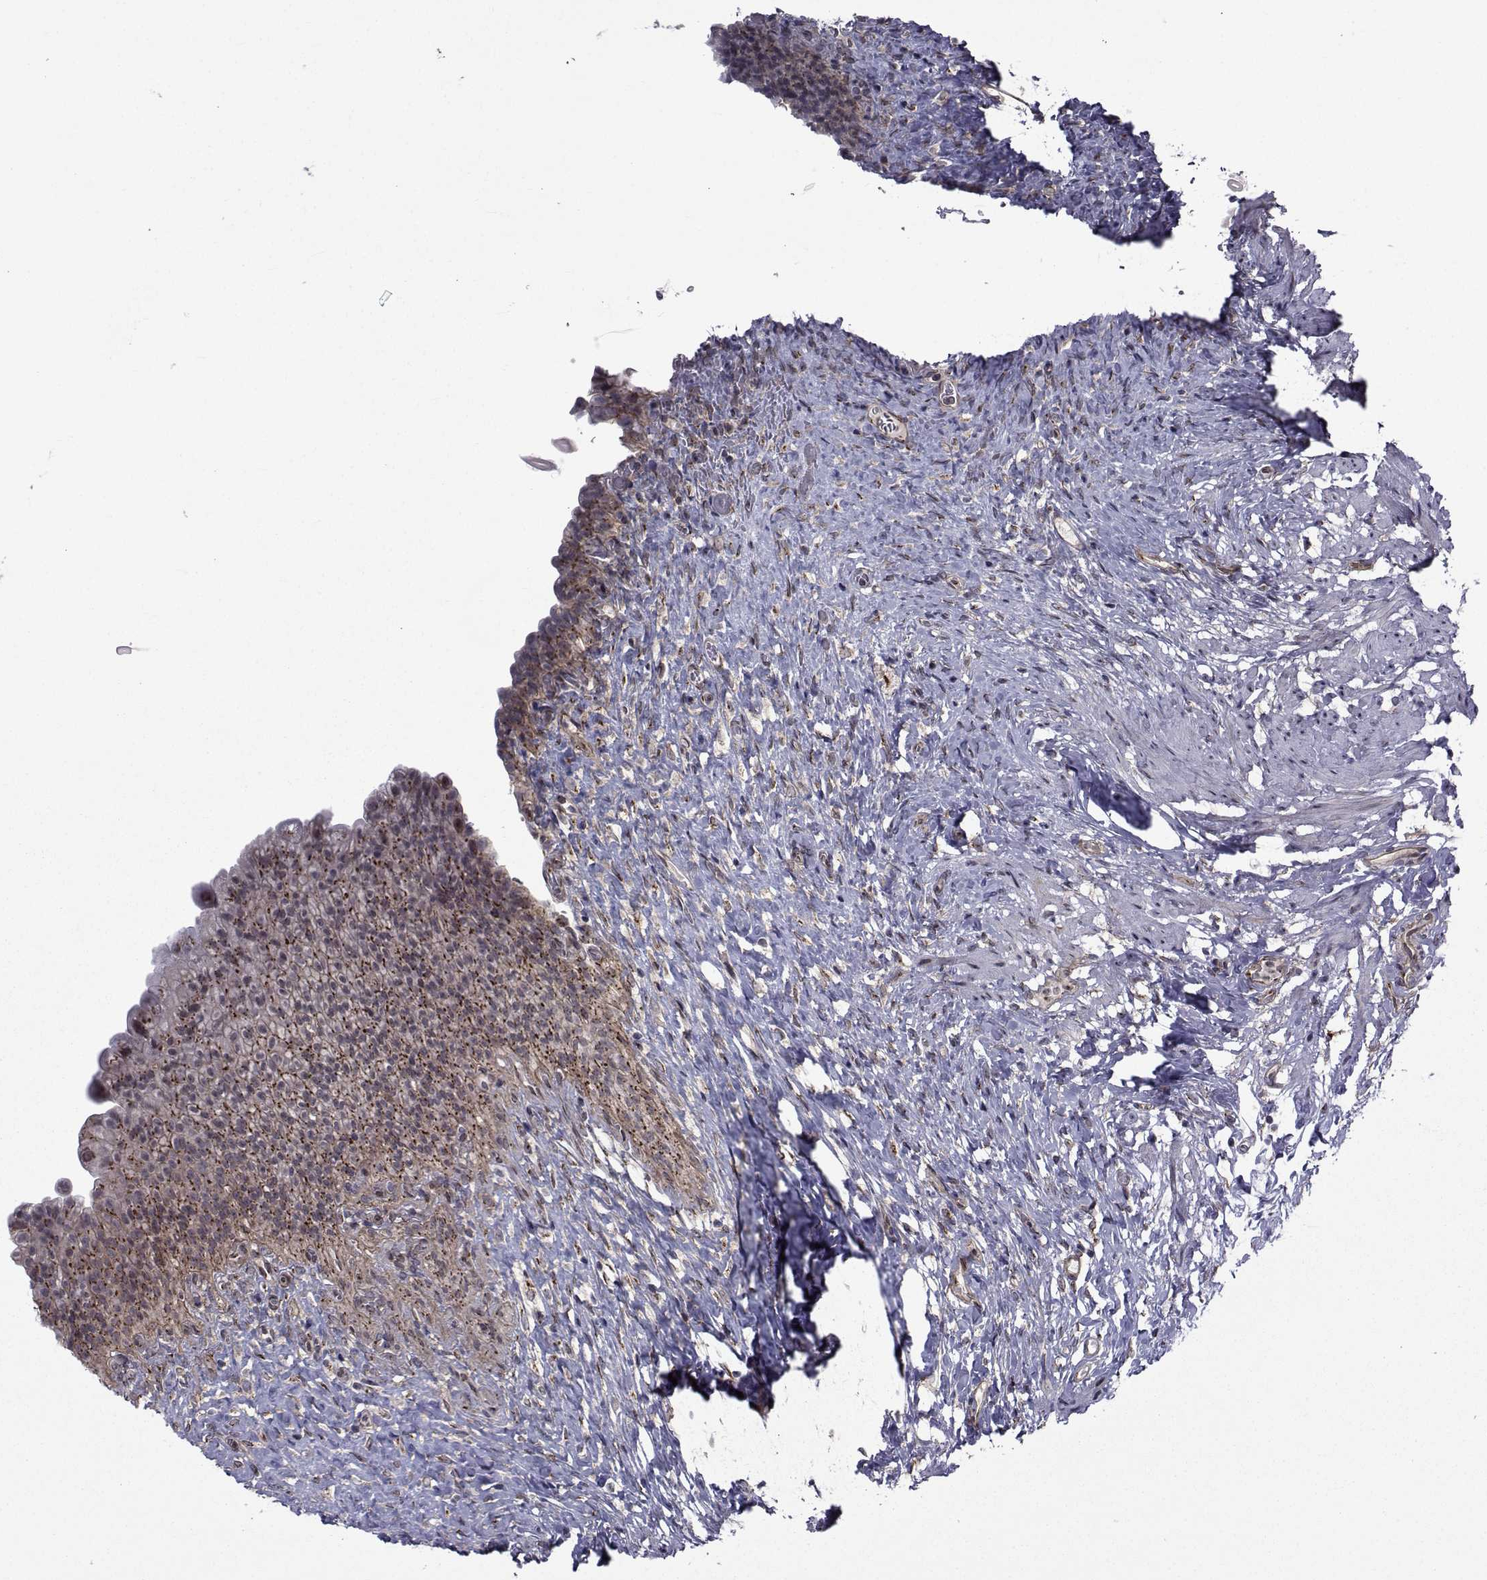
{"staining": {"intensity": "moderate", "quantity": ">75%", "location": "cytoplasmic/membranous"}, "tissue": "urinary bladder", "cell_type": "Urothelial cells", "image_type": "normal", "snomed": [{"axis": "morphology", "description": "Normal tissue, NOS"}, {"axis": "topography", "description": "Urinary bladder"}], "caption": "A photomicrograph showing moderate cytoplasmic/membranous staining in about >75% of urothelial cells in unremarkable urinary bladder, as visualized by brown immunohistochemical staining.", "gene": "ATP6V1C2", "patient": {"sex": "male", "age": 76}}